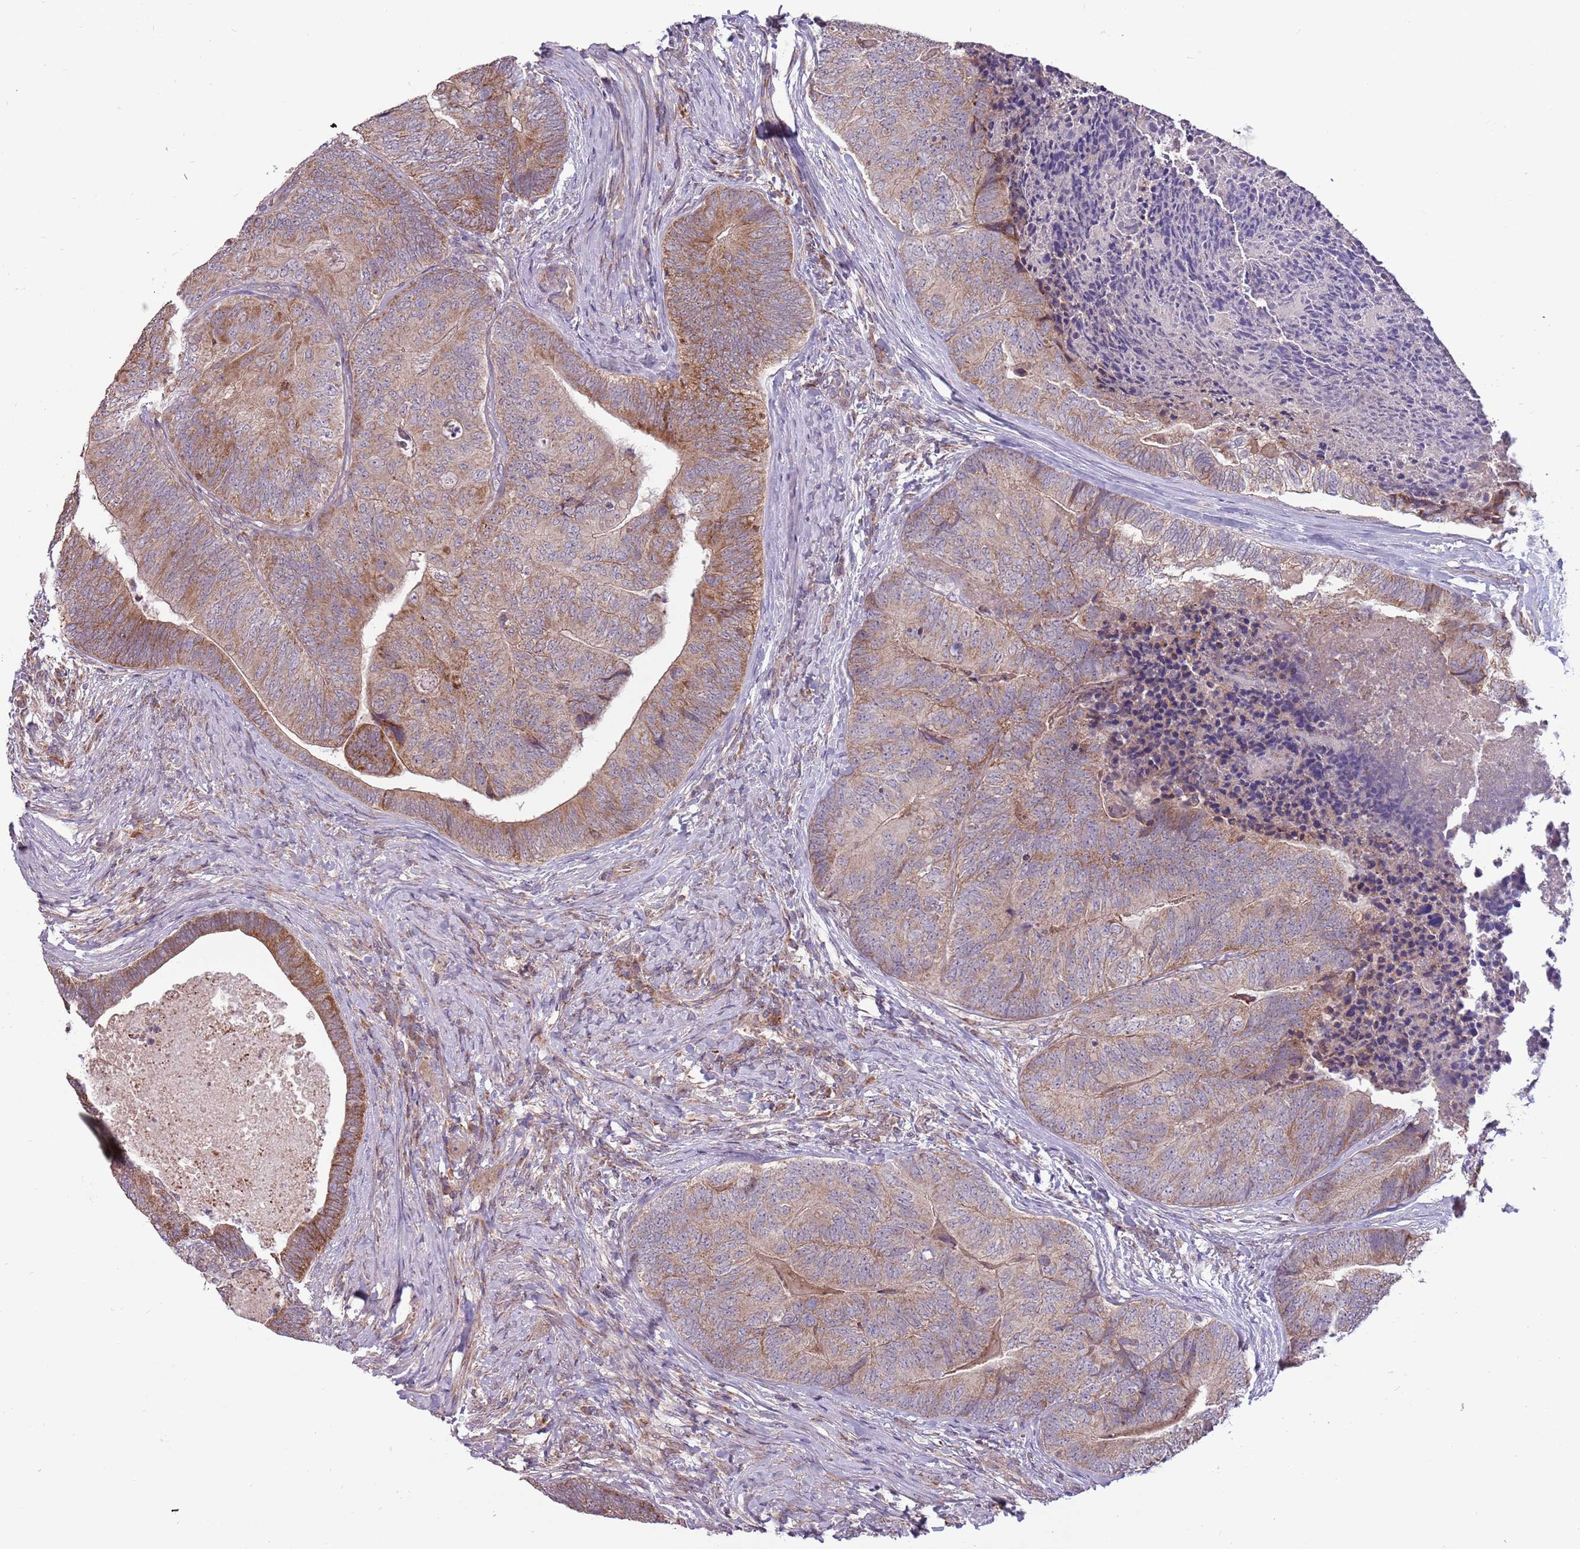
{"staining": {"intensity": "moderate", "quantity": "<25%", "location": "cytoplasmic/membranous"}, "tissue": "colorectal cancer", "cell_type": "Tumor cells", "image_type": "cancer", "snomed": [{"axis": "morphology", "description": "Adenocarcinoma, NOS"}, {"axis": "topography", "description": "Colon"}], "caption": "There is low levels of moderate cytoplasmic/membranous staining in tumor cells of adenocarcinoma (colorectal), as demonstrated by immunohistochemical staining (brown color).", "gene": "RNF181", "patient": {"sex": "female", "age": 67}}